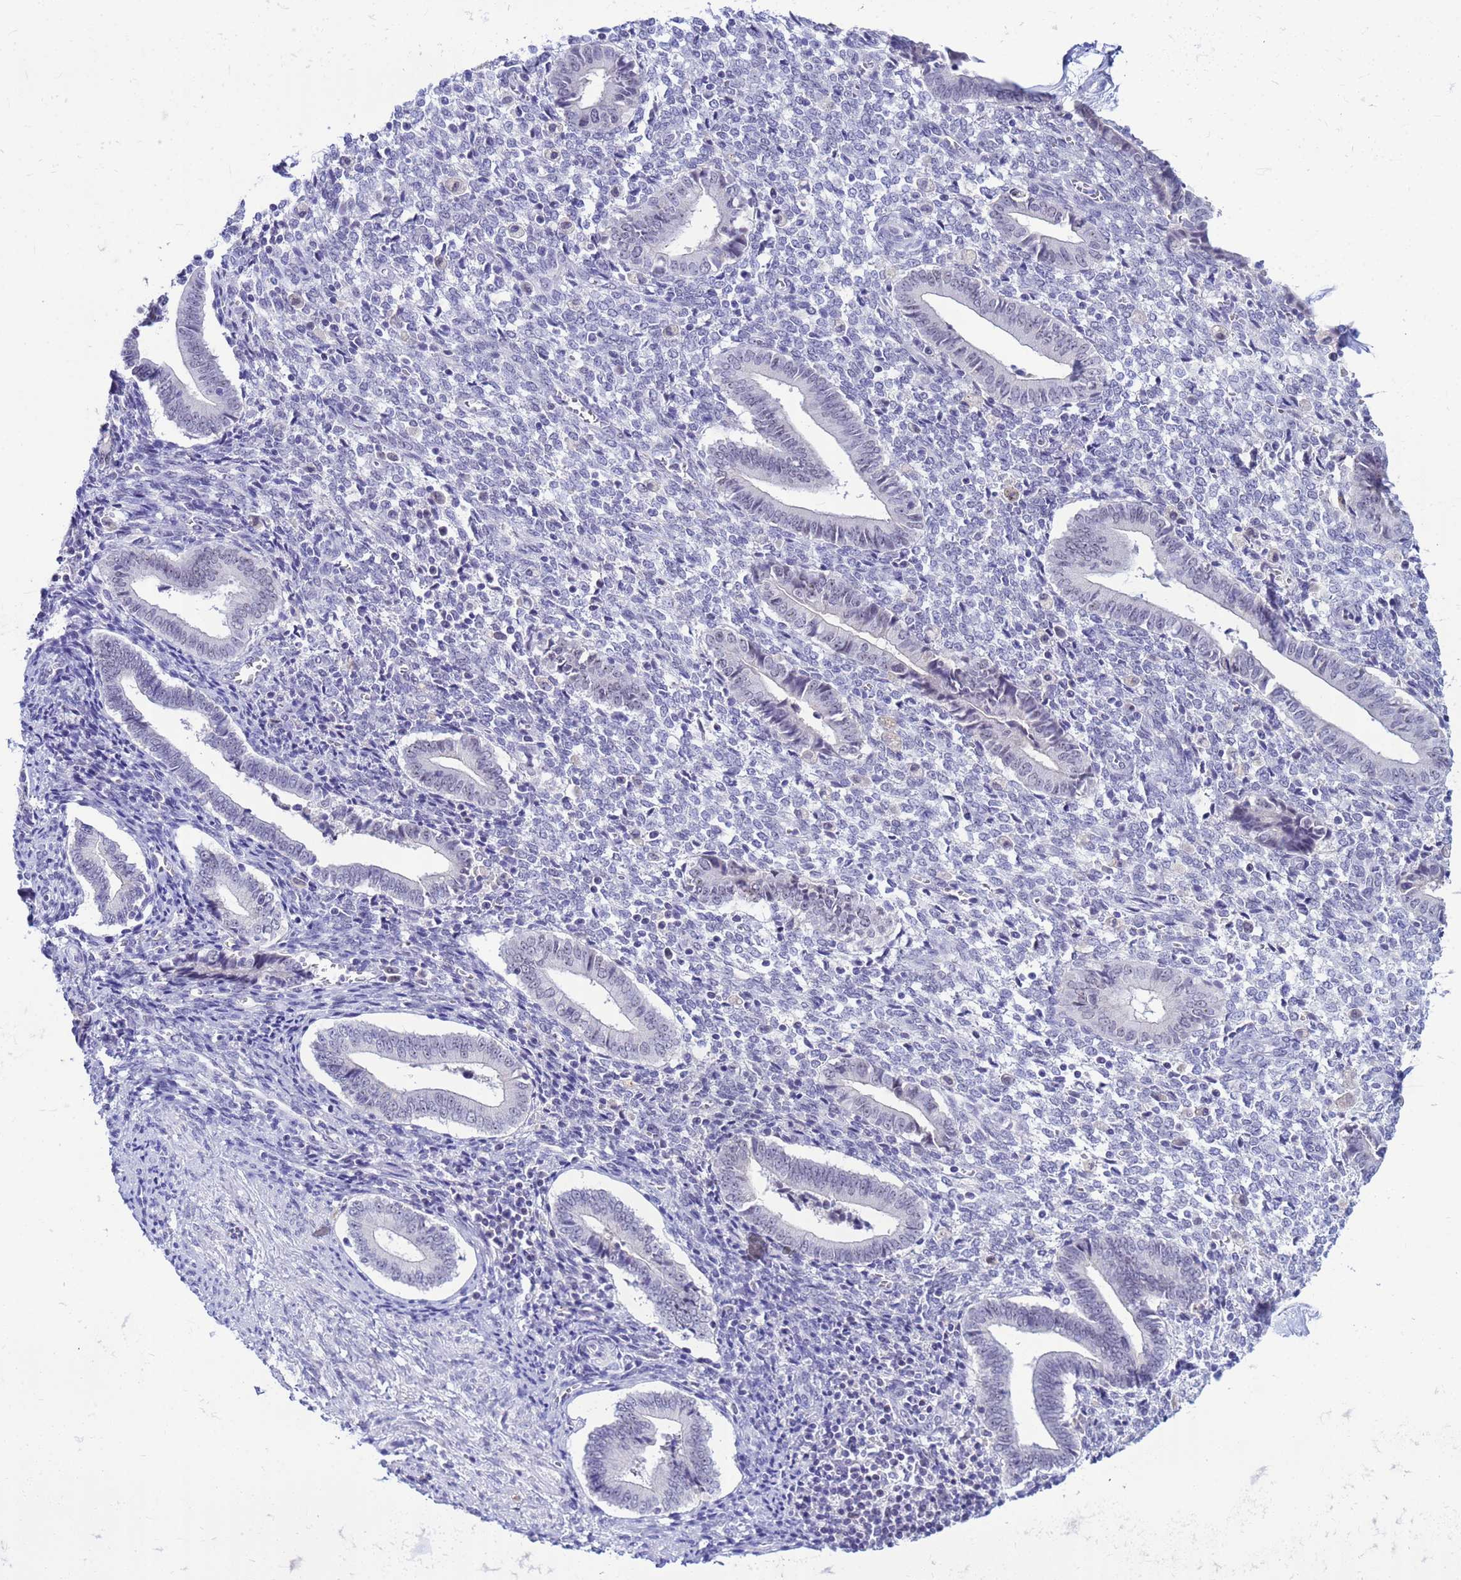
{"staining": {"intensity": "negative", "quantity": "none", "location": "none"}, "tissue": "endometrium", "cell_type": "Cells in endometrial stroma", "image_type": "normal", "snomed": [{"axis": "morphology", "description": "Normal tissue, NOS"}, {"axis": "topography", "description": "Other"}, {"axis": "topography", "description": "Endometrium"}], "caption": "This micrograph is of normal endometrium stained with IHC to label a protein in brown with the nuclei are counter-stained blue. There is no positivity in cells in endometrial stroma.", "gene": "DMRTC2", "patient": {"sex": "female", "age": 44}}